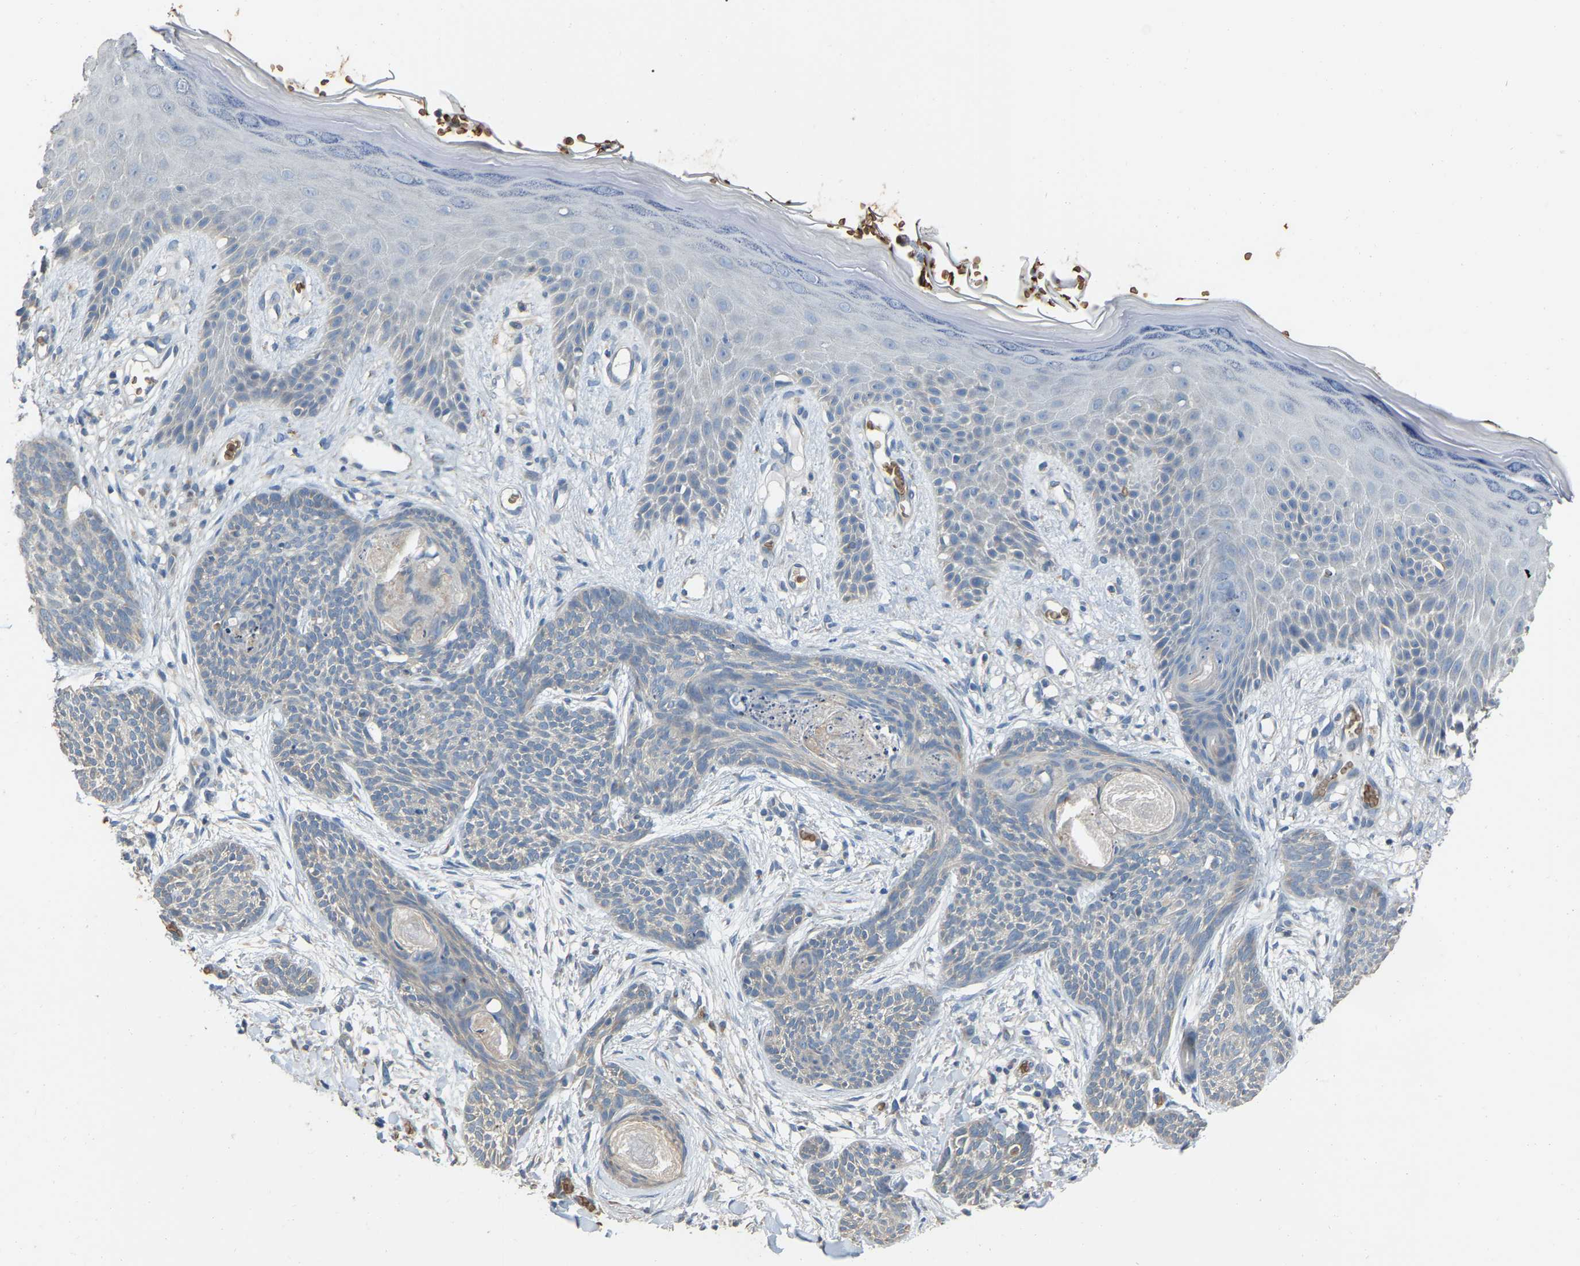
{"staining": {"intensity": "negative", "quantity": "none", "location": "none"}, "tissue": "skin cancer", "cell_type": "Tumor cells", "image_type": "cancer", "snomed": [{"axis": "morphology", "description": "Basal cell carcinoma"}, {"axis": "topography", "description": "Skin"}], "caption": "The micrograph demonstrates no staining of tumor cells in skin basal cell carcinoma.", "gene": "CFAP298", "patient": {"sex": "female", "age": 59}}